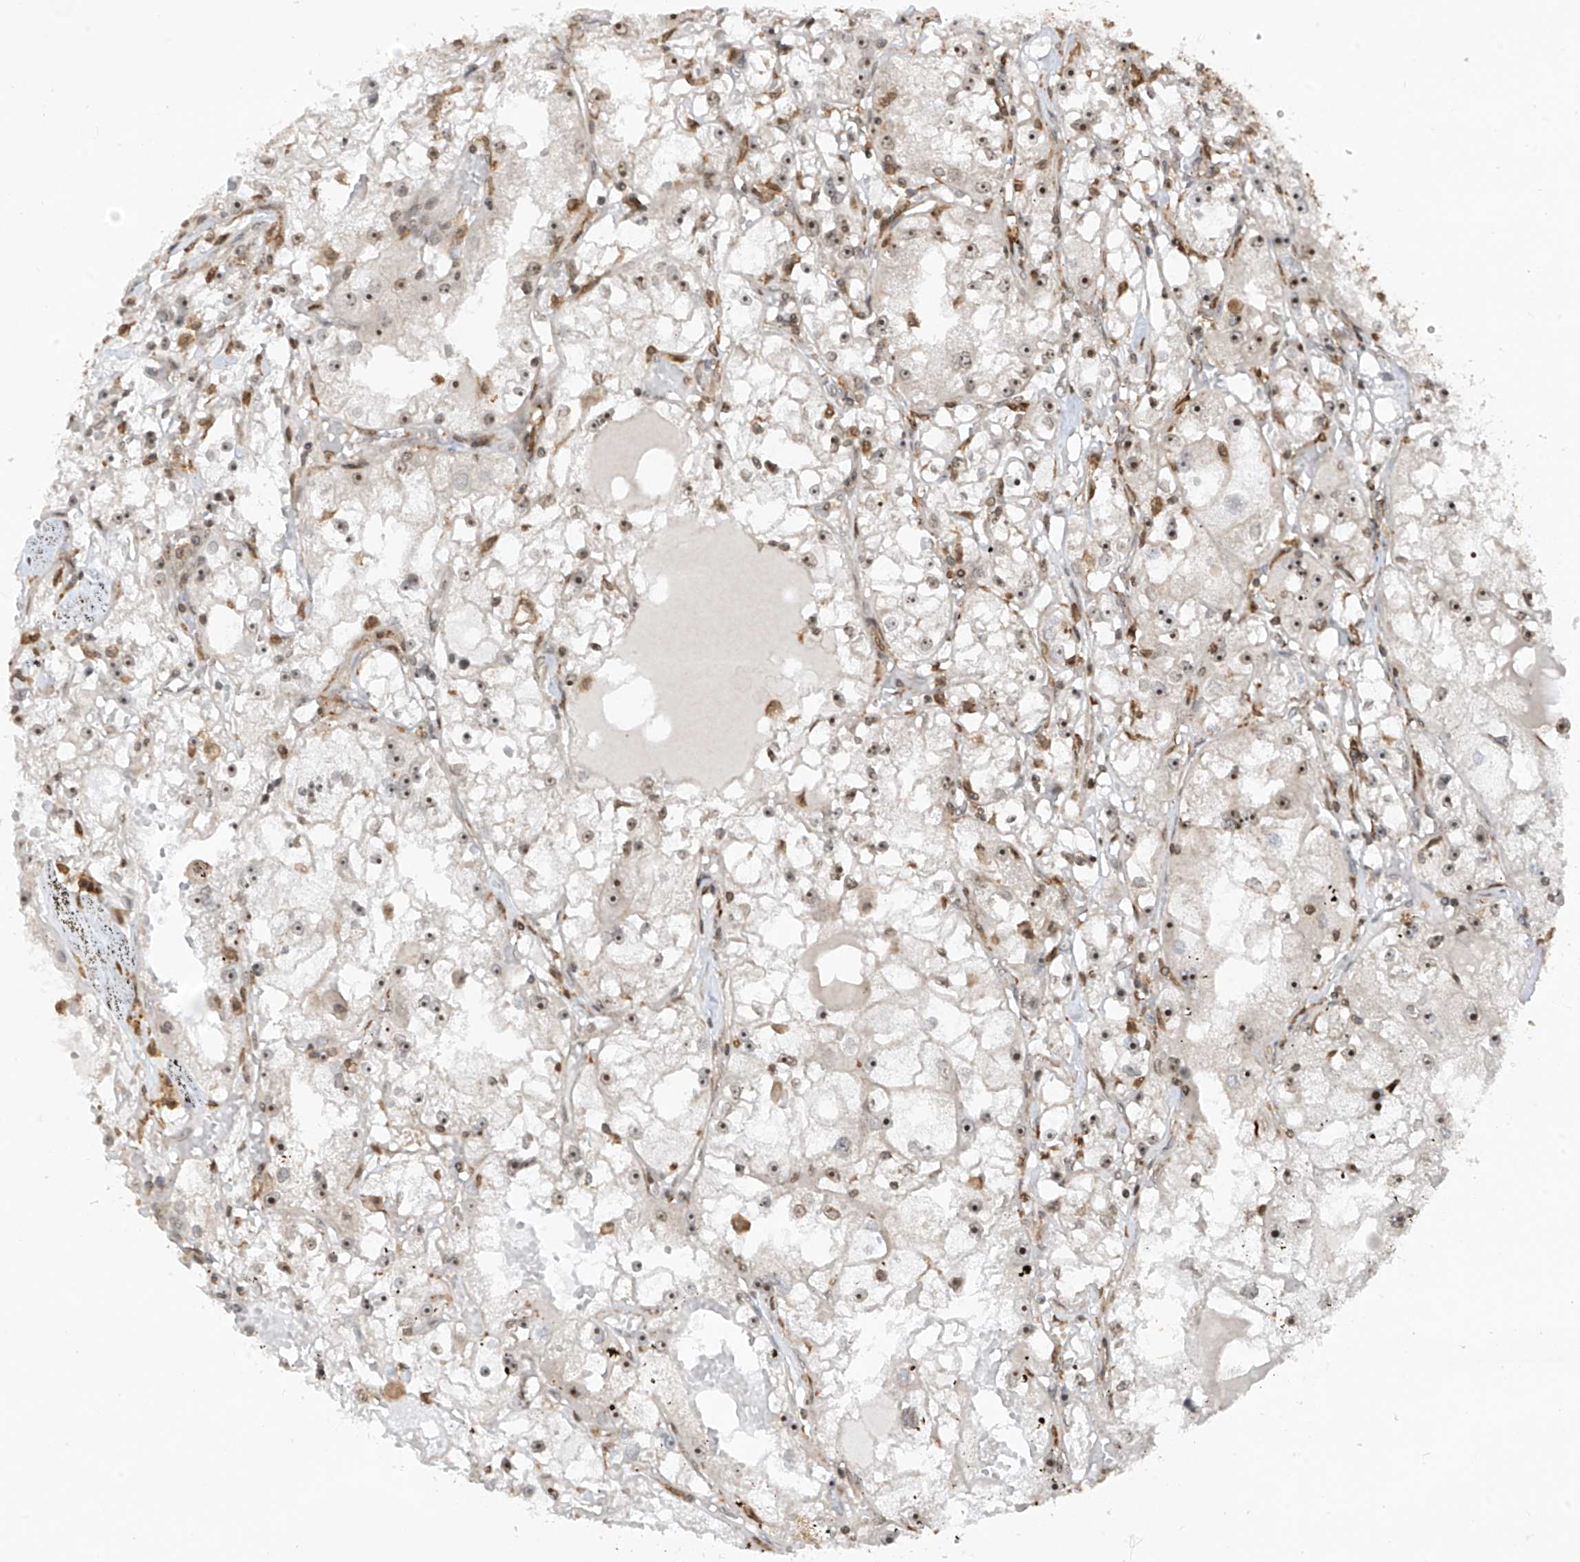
{"staining": {"intensity": "moderate", "quantity": "25%-75%", "location": "nuclear"}, "tissue": "renal cancer", "cell_type": "Tumor cells", "image_type": "cancer", "snomed": [{"axis": "morphology", "description": "Adenocarcinoma, NOS"}, {"axis": "topography", "description": "Kidney"}], "caption": "Protein staining by IHC shows moderate nuclear expression in approximately 25%-75% of tumor cells in adenocarcinoma (renal). The staining was performed using DAB (3,3'-diaminobenzidine) to visualize the protein expression in brown, while the nuclei were stained in blue with hematoxylin (Magnification: 20x).", "gene": "REPIN1", "patient": {"sex": "male", "age": 56}}